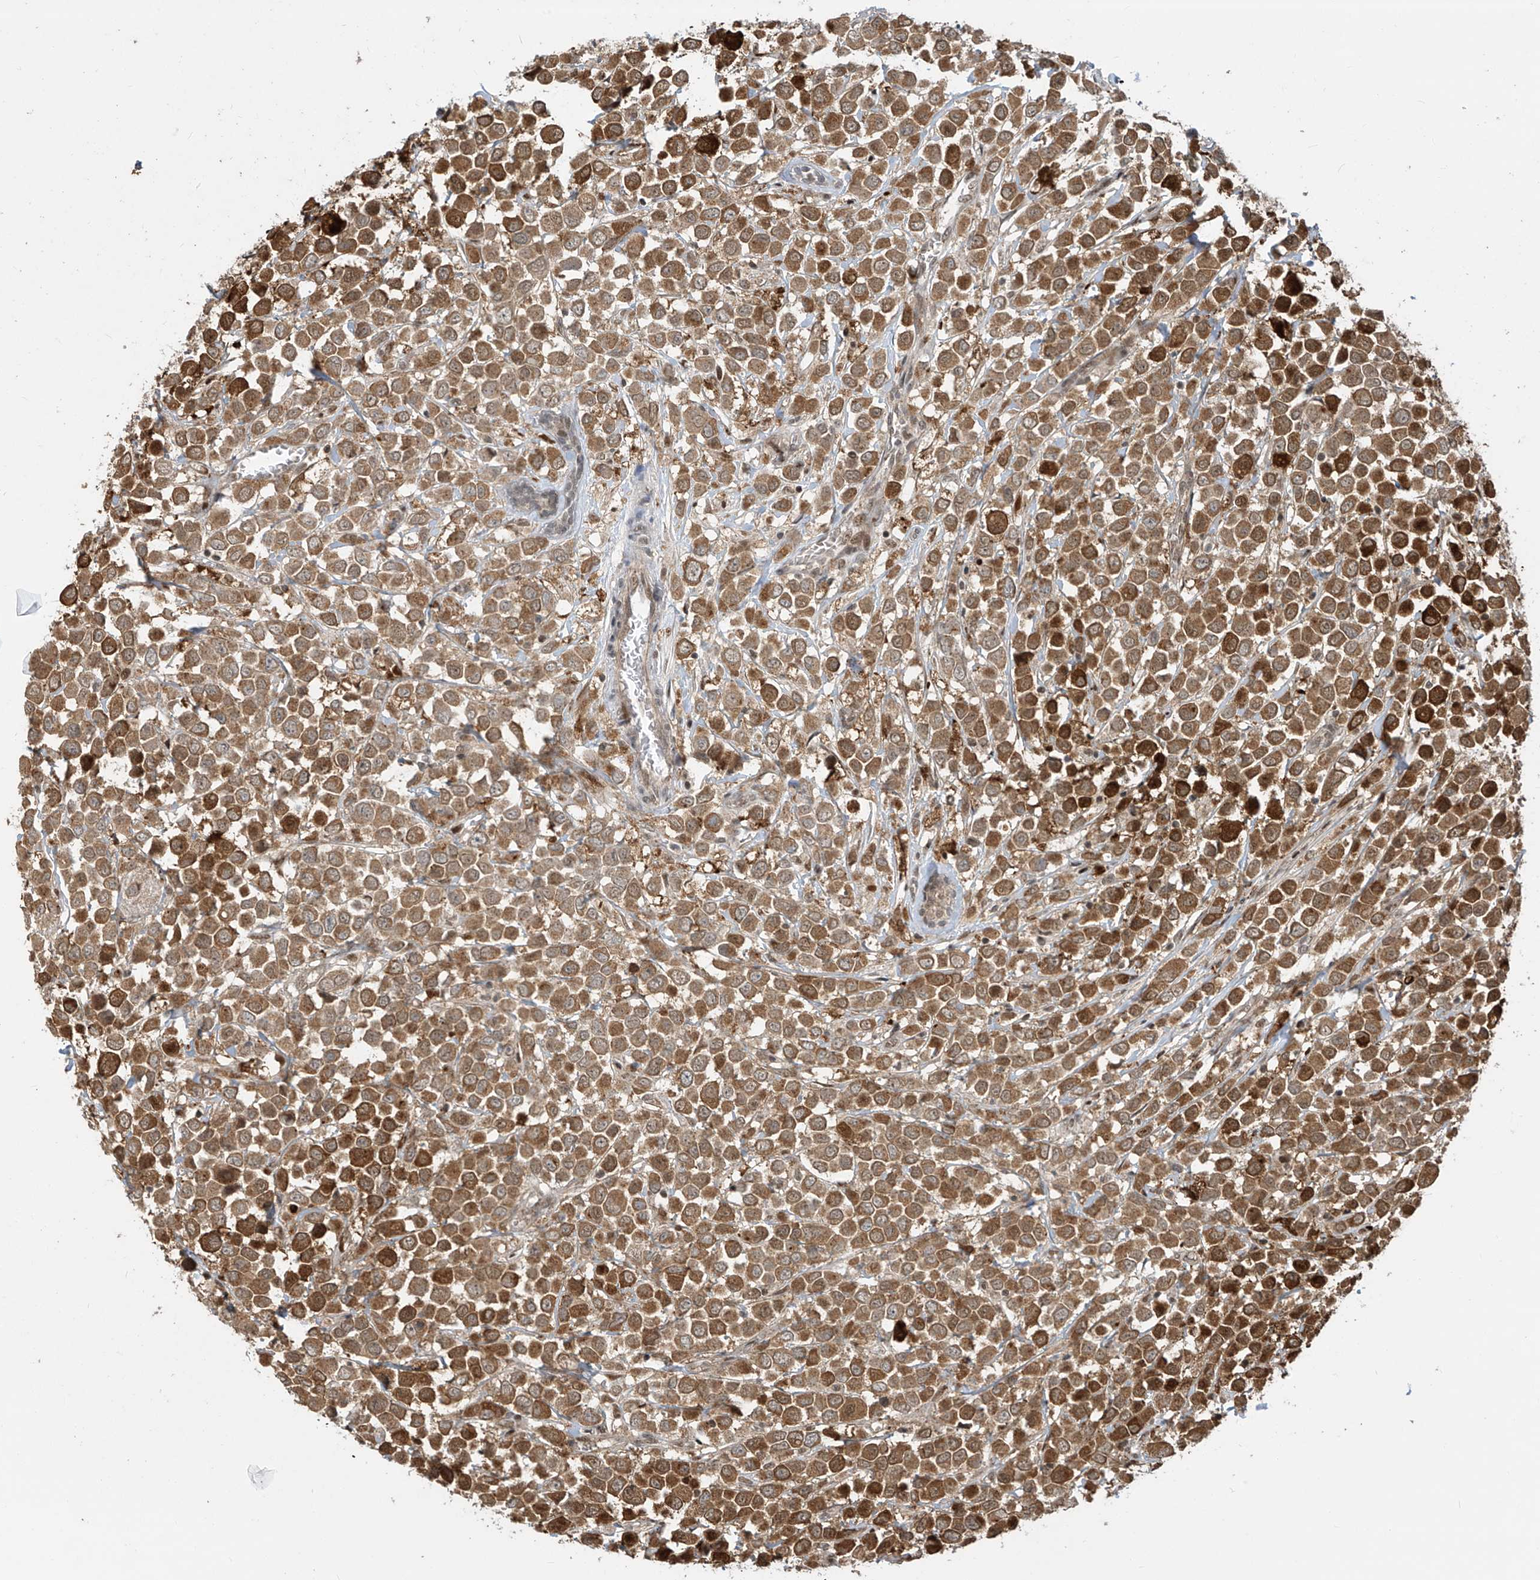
{"staining": {"intensity": "strong", "quantity": ">75%", "location": "cytoplasmic/membranous,nuclear"}, "tissue": "breast cancer", "cell_type": "Tumor cells", "image_type": "cancer", "snomed": [{"axis": "morphology", "description": "Duct carcinoma"}, {"axis": "topography", "description": "Breast"}], "caption": "Breast infiltrating ductal carcinoma stained for a protein (brown) exhibits strong cytoplasmic/membranous and nuclear positive positivity in about >75% of tumor cells.", "gene": "LAGE3", "patient": {"sex": "female", "age": 61}}